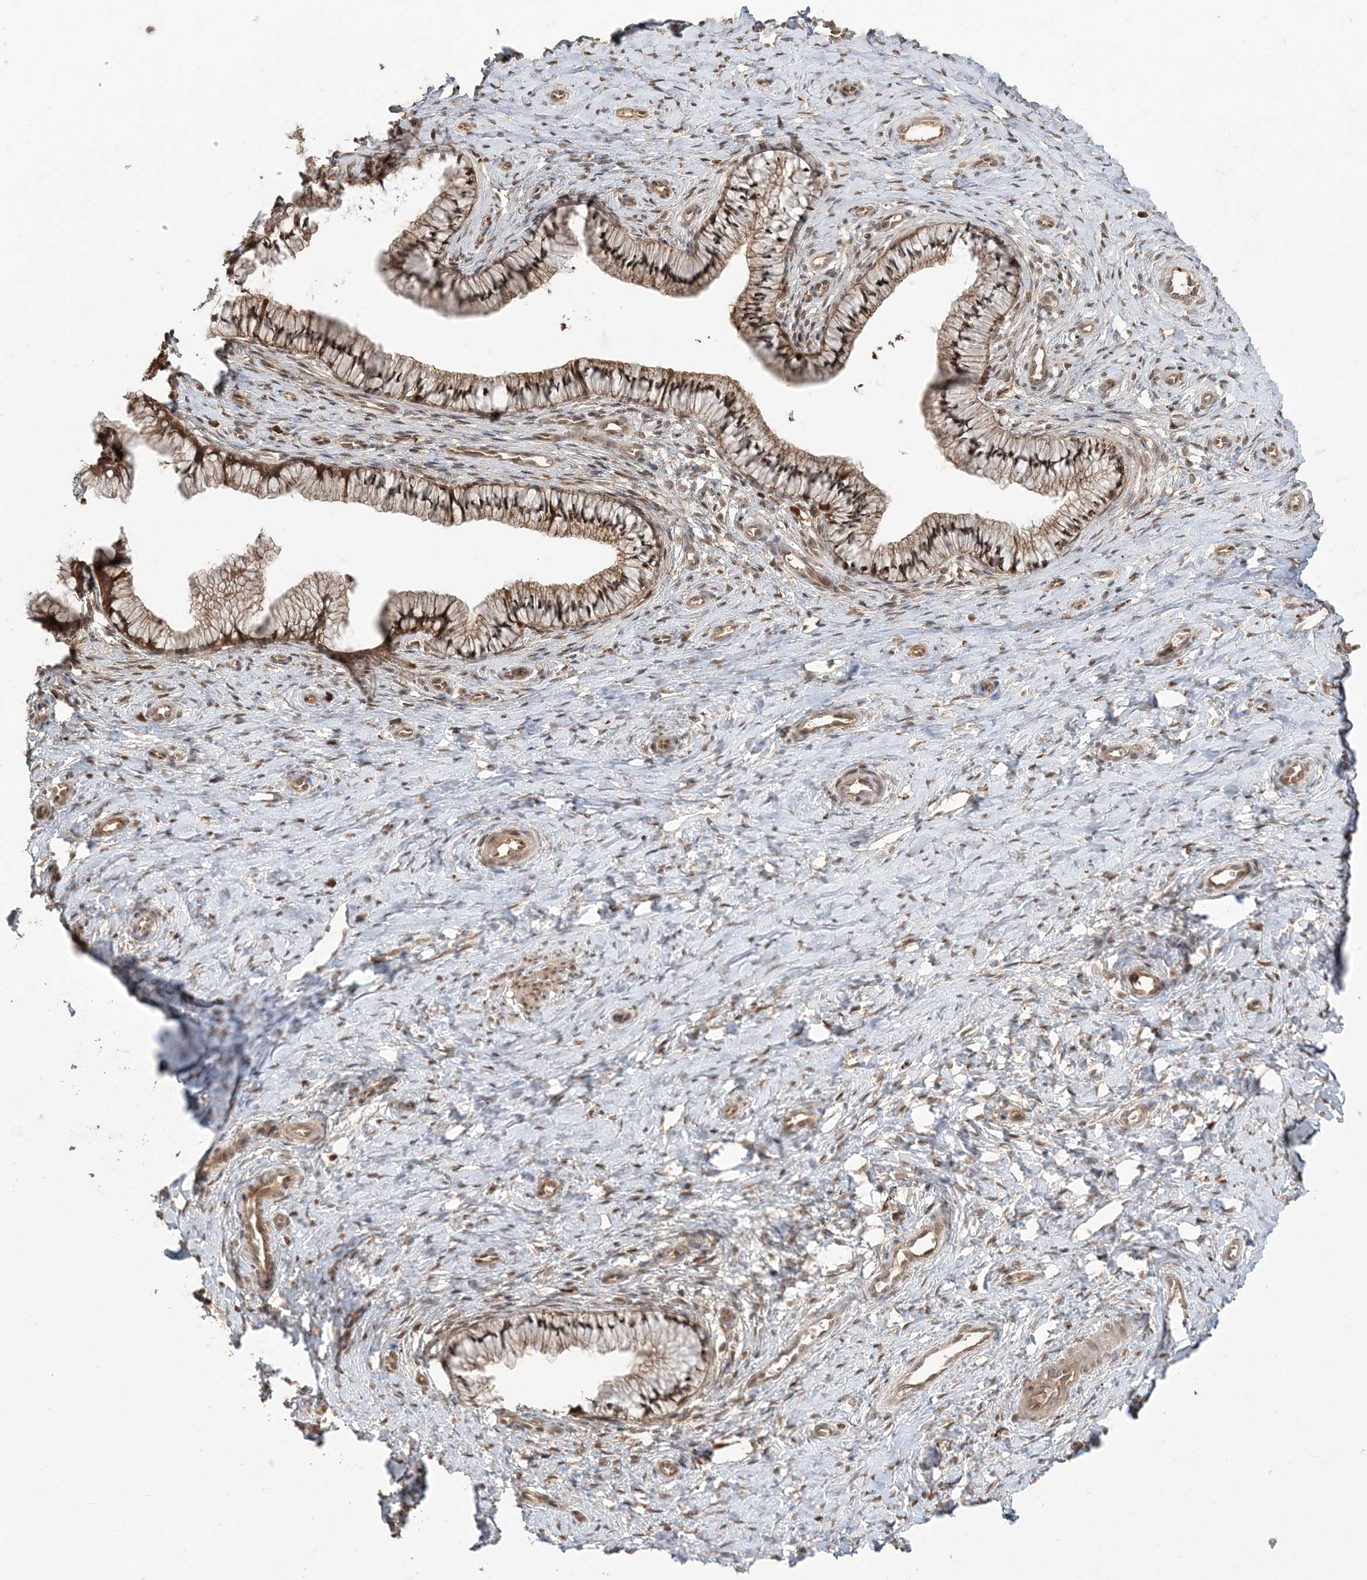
{"staining": {"intensity": "strong", "quantity": ">75%", "location": "cytoplasmic/membranous,nuclear"}, "tissue": "cervix", "cell_type": "Glandular cells", "image_type": "normal", "snomed": [{"axis": "morphology", "description": "Normal tissue, NOS"}, {"axis": "topography", "description": "Cervix"}], "caption": "IHC (DAB (3,3'-diaminobenzidine)) staining of benign human cervix shows strong cytoplasmic/membranous,nuclear protein positivity in about >75% of glandular cells. Immunohistochemistry (ihc) stains the protein in brown and the nuclei are stained blue.", "gene": "CAB39", "patient": {"sex": "female", "age": 36}}